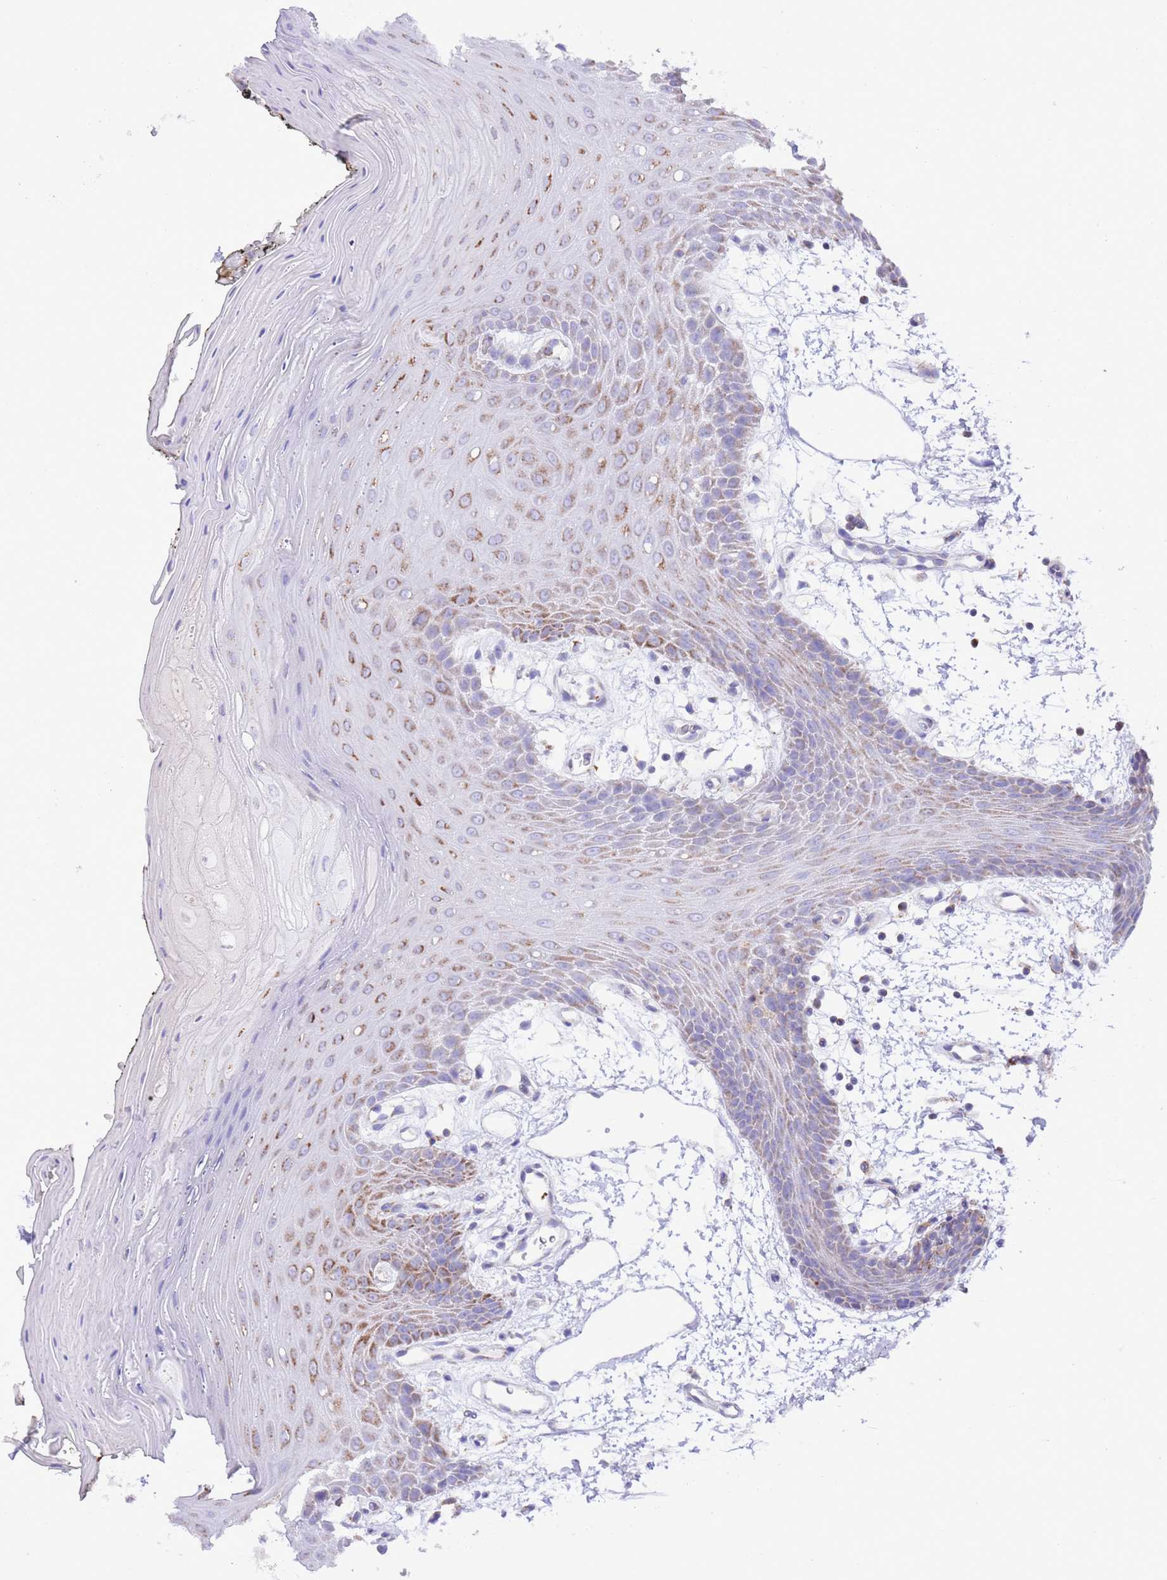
{"staining": {"intensity": "moderate", "quantity": "25%-75%", "location": "cytoplasmic/membranous"}, "tissue": "oral mucosa", "cell_type": "Squamous epithelial cells", "image_type": "normal", "snomed": [{"axis": "morphology", "description": "Normal tissue, NOS"}, {"axis": "topography", "description": "Oral tissue"}, {"axis": "topography", "description": "Tounge, NOS"}], "caption": "A medium amount of moderate cytoplasmic/membranous staining is appreciated in approximately 25%-75% of squamous epithelial cells in unremarkable oral mucosa. (Brightfield microscopy of DAB IHC at high magnification).", "gene": "SS18L2", "patient": {"sex": "female", "age": 59}}